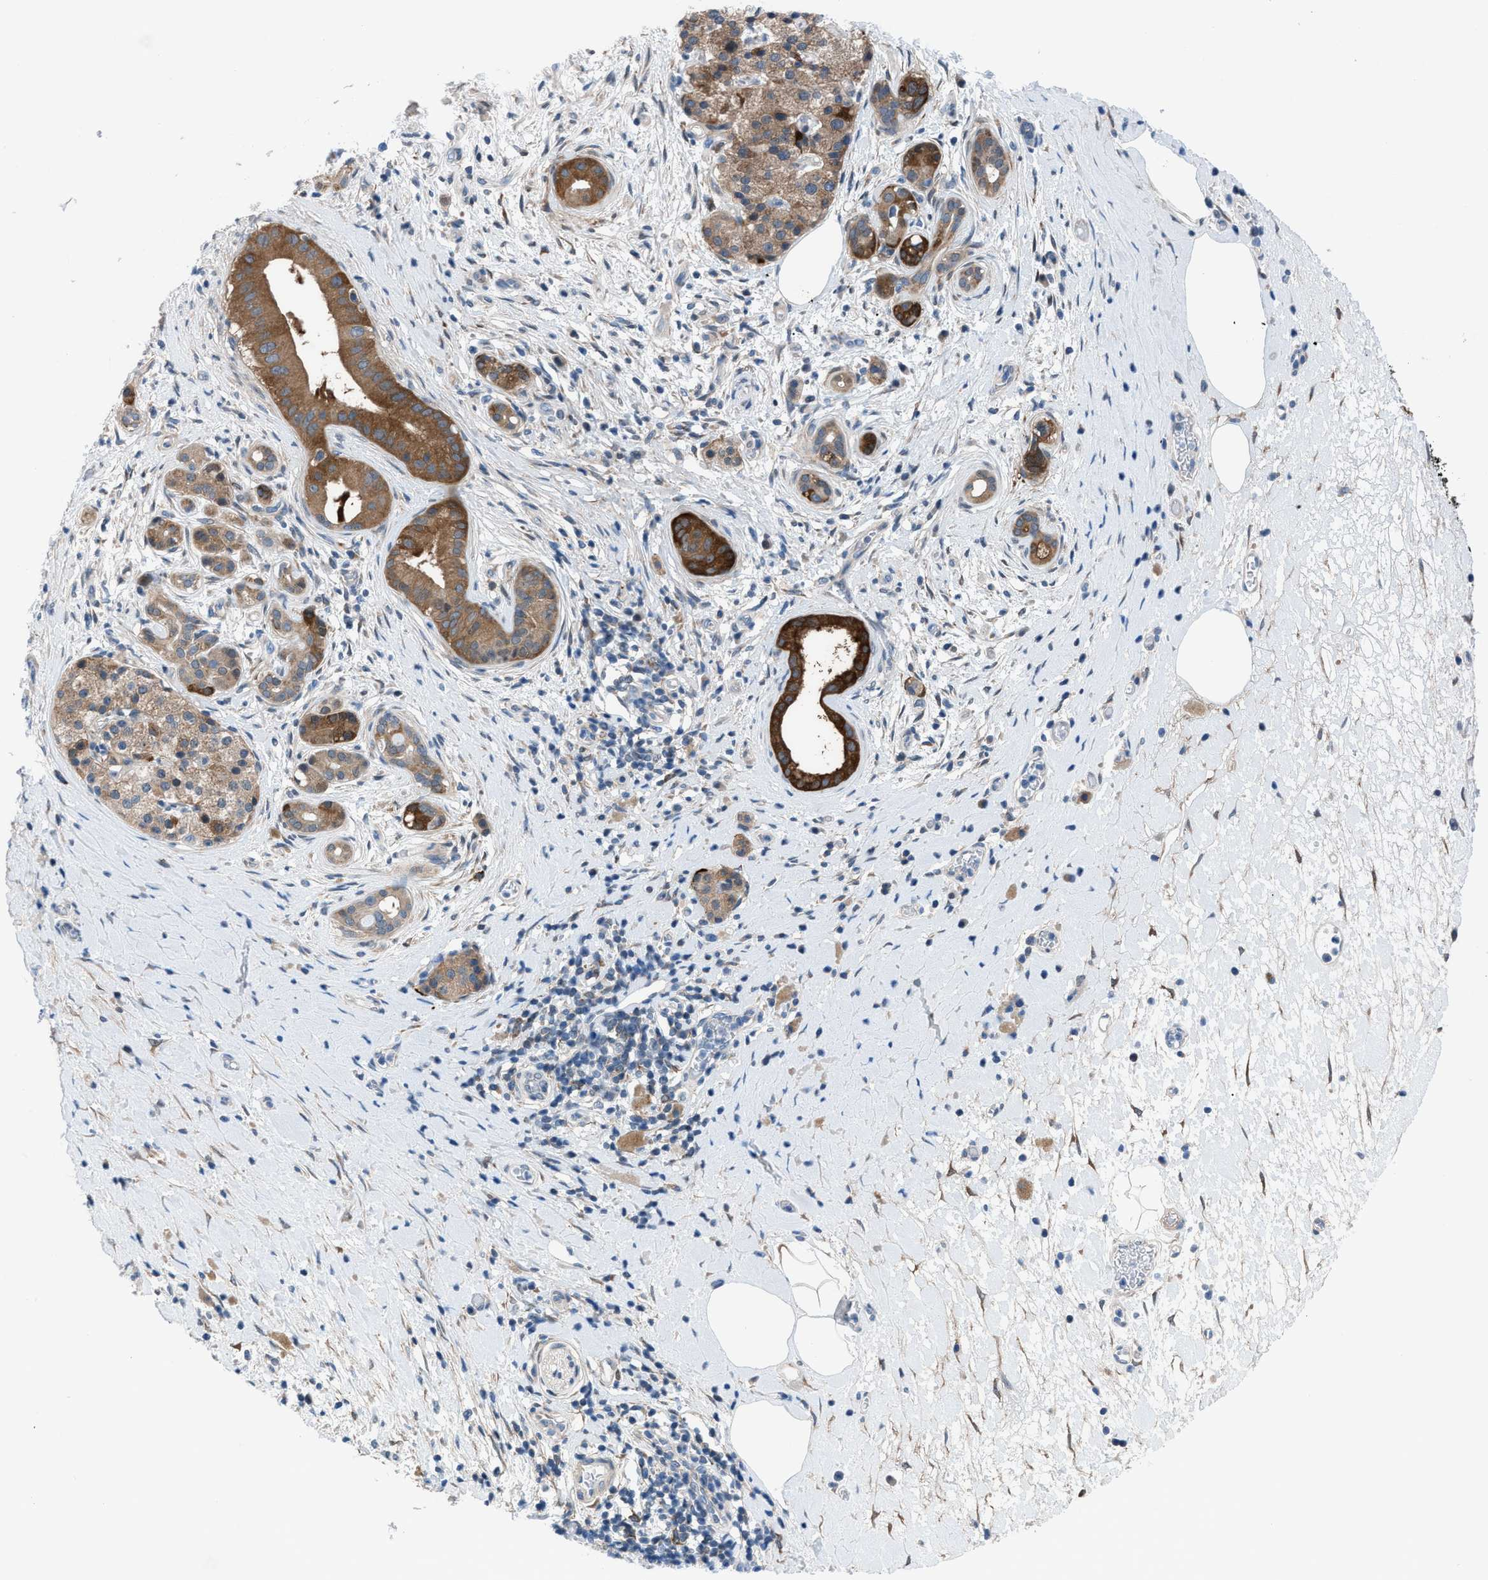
{"staining": {"intensity": "moderate", "quantity": ">75%", "location": "cytoplasmic/membranous"}, "tissue": "pancreatic cancer", "cell_type": "Tumor cells", "image_type": "cancer", "snomed": [{"axis": "morphology", "description": "Adenocarcinoma, NOS"}, {"axis": "topography", "description": "Pancreas"}], "caption": "Approximately >75% of tumor cells in human pancreatic cancer display moderate cytoplasmic/membranous protein positivity as visualized by brown immunohistochemical staining.", "gene": "TMEM45B", "patient": {"sex": "male", "age": 55}}